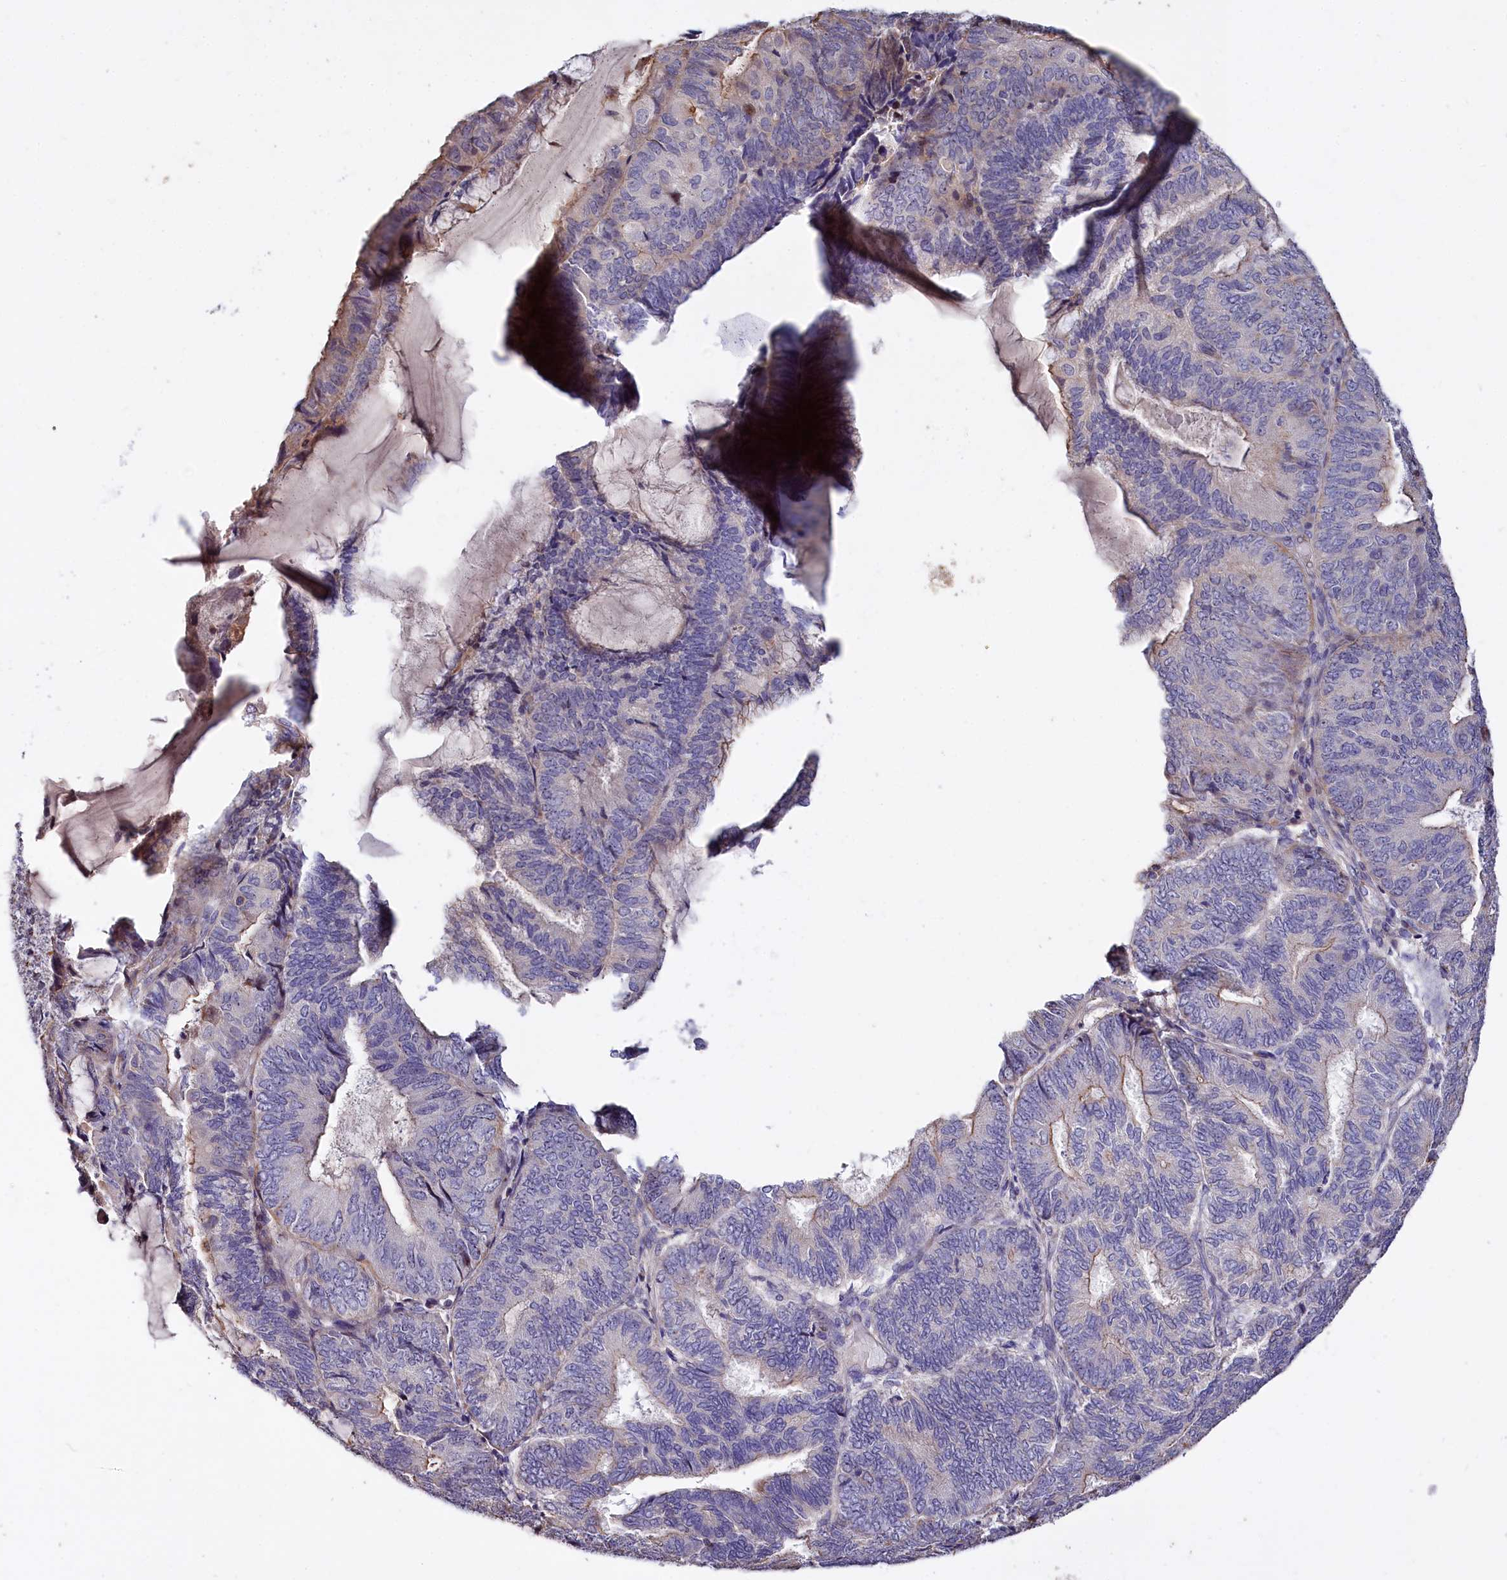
{"staining": {"intensity": "negative", "quantity": "none", "location": "none"}, "tissue": "endometrial cancer", "cell_type": "Tumor cells", "image_type": "cancer", "snomed": [{"axis": "morphology", "description": "Adenocarcinoma, NOS"}, {"axis": "topography", "description": "Endometrium"}], "caption": "There is no significant staining in tumor cells of endometrial cancer.", "gene": "RPUSD3", "patient": {"sex": "female", "age": 81}}